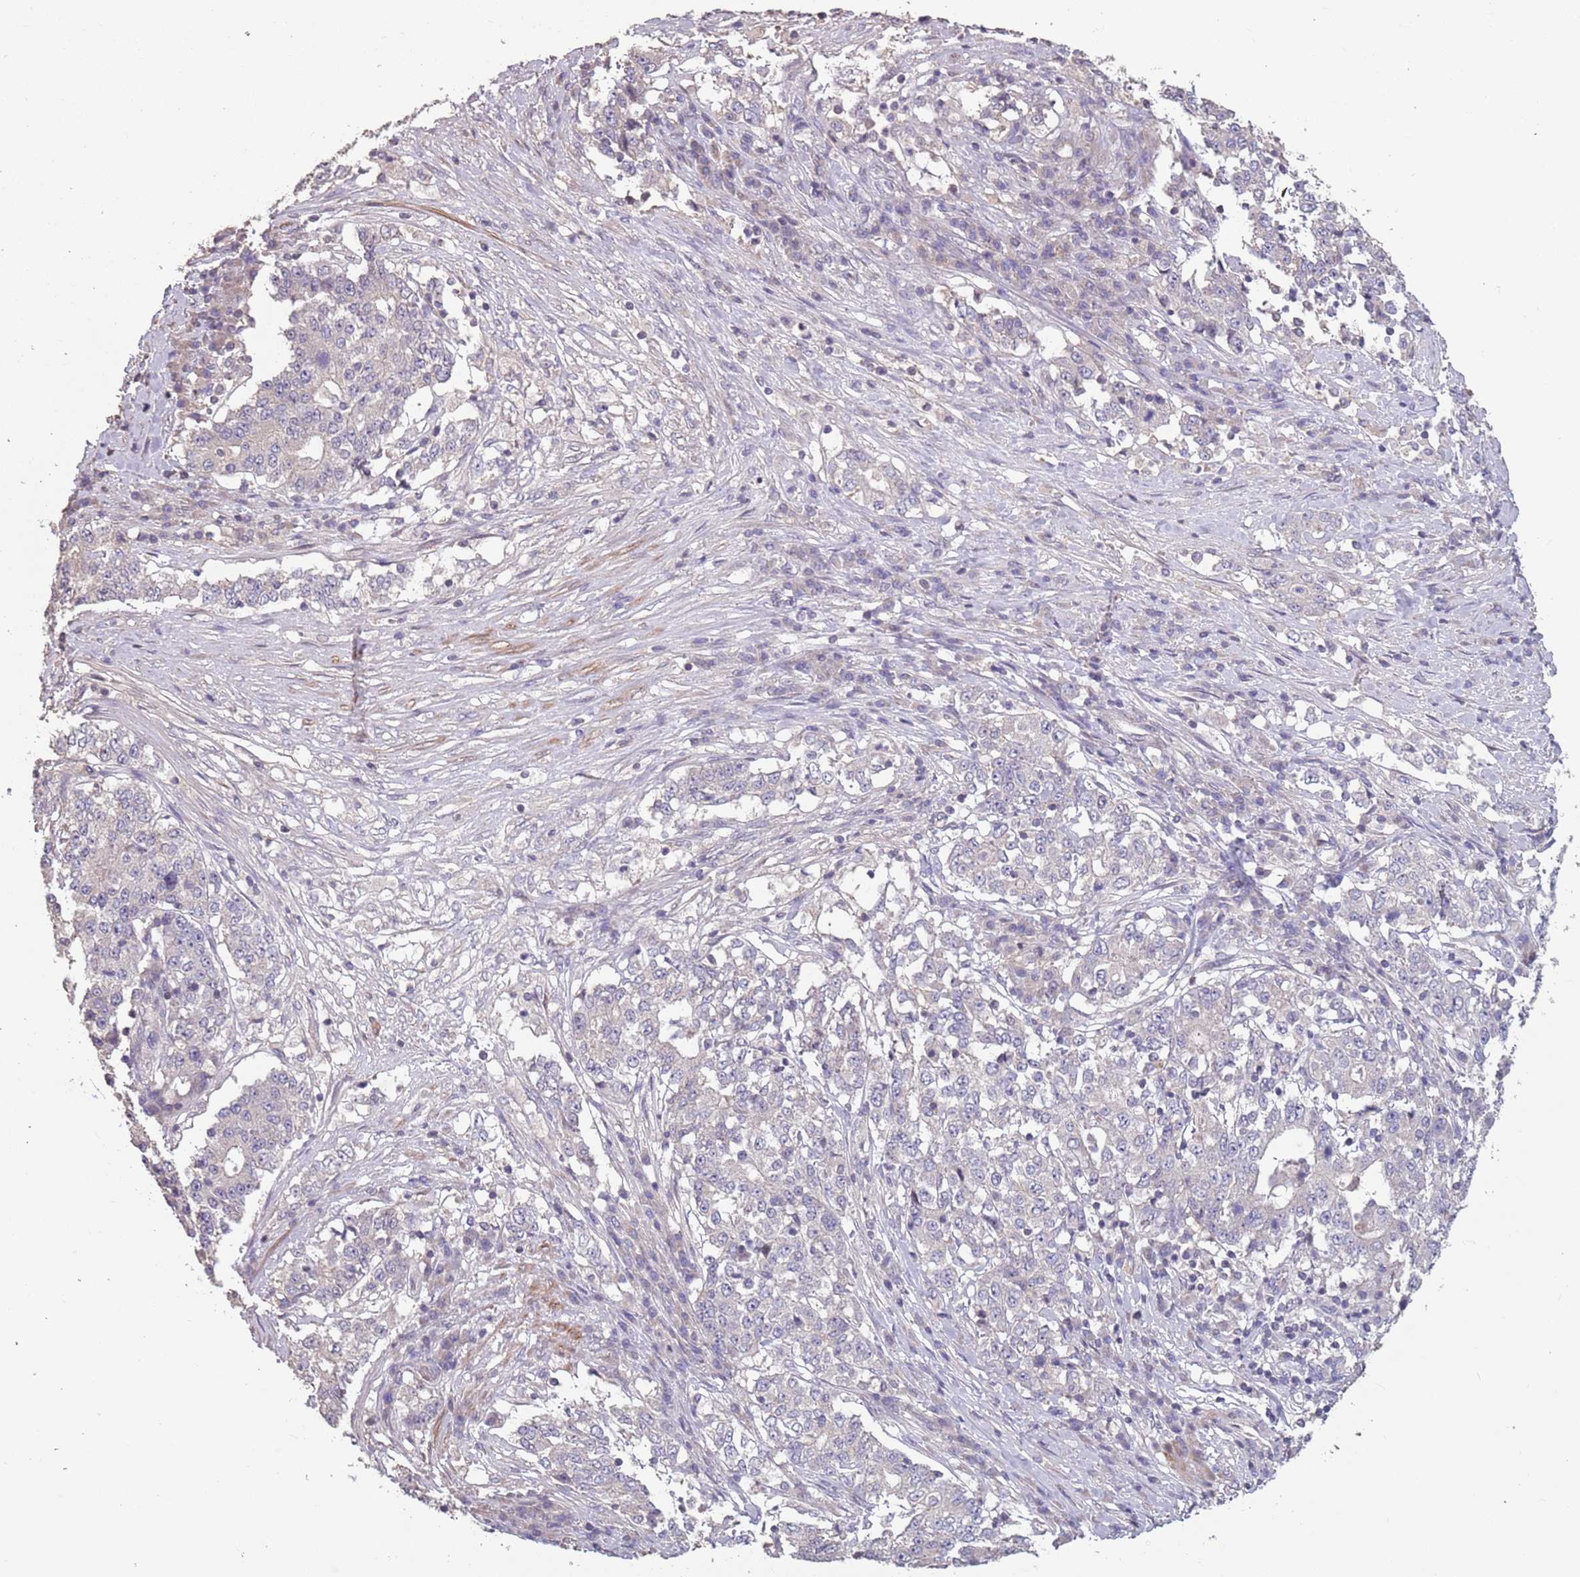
{"staining": {"intensity": "negative", "quantity": "none", "location": "none"}, "tissue": "stomach cancer", "cell_type": "Tumor cells", "image_type": "cancer", "snomed": [{"axis": "morphology", "description": "Adenocarcinoma, NOS"}, {"axis": "topography", "description": "Stomach"}], "caption": "High power microscopy photomicrograph of an IHC photomicrograph of stomach cancer, revealing no significant staining in tumor cells.", "gene": "MBD3L1", "patient": {"sex": "male", "age": 59}}